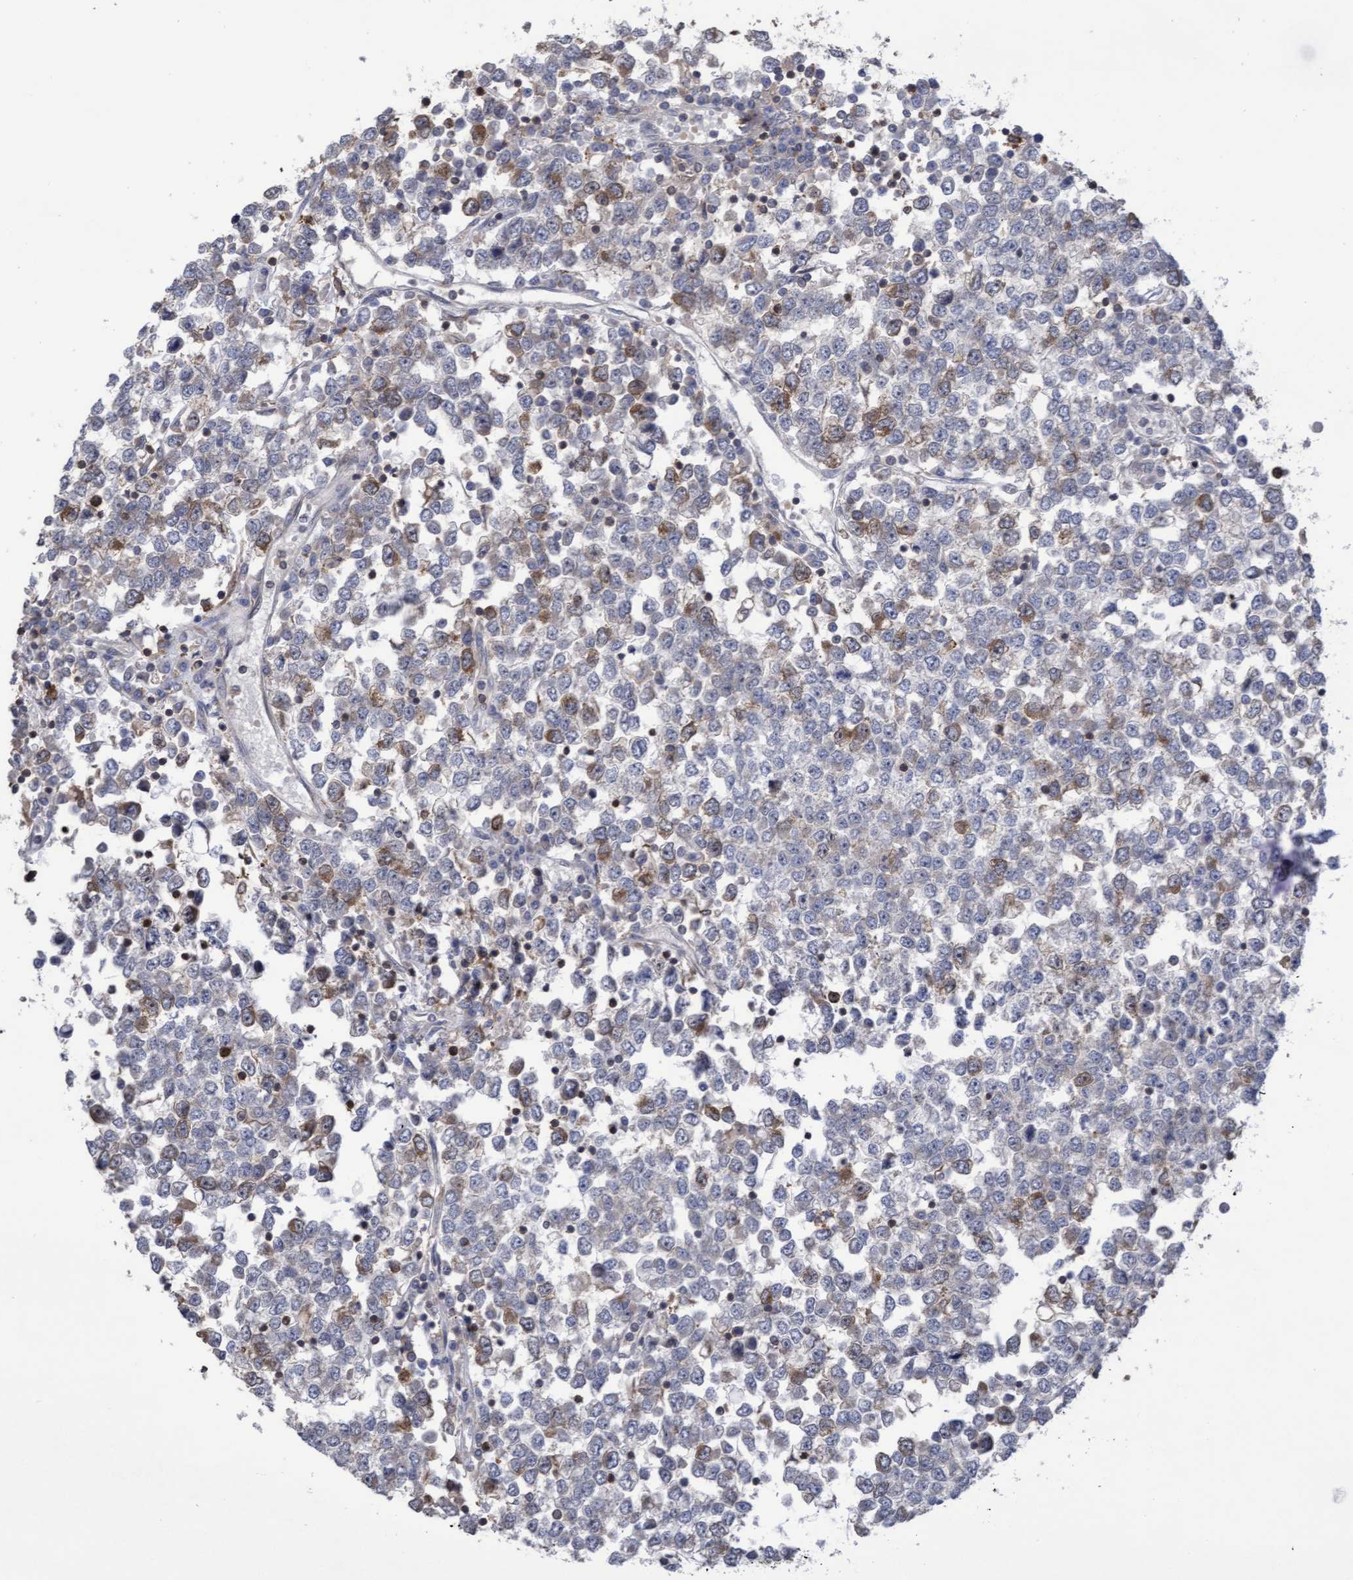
{"staining": {"intensity": "moderate", "quantity": "<25%", "location": "cytoplasmic/membranous"}, "tissue": "testis cancer", "cell_type": "Tumor cells", "image_type": "cancer", "snomed": [{"axis": "morphology", "description": "Seminoma, NOS"}, {"axis": "topography", "description": "Testis"}], "caption": "The immunohistochemical stain labels moderate cytoplasmic/membranous positivity in tumor cells of testis seminoma tissue.", "gene": "SLBP", "patient": {"sex": "male", "age": 65}}